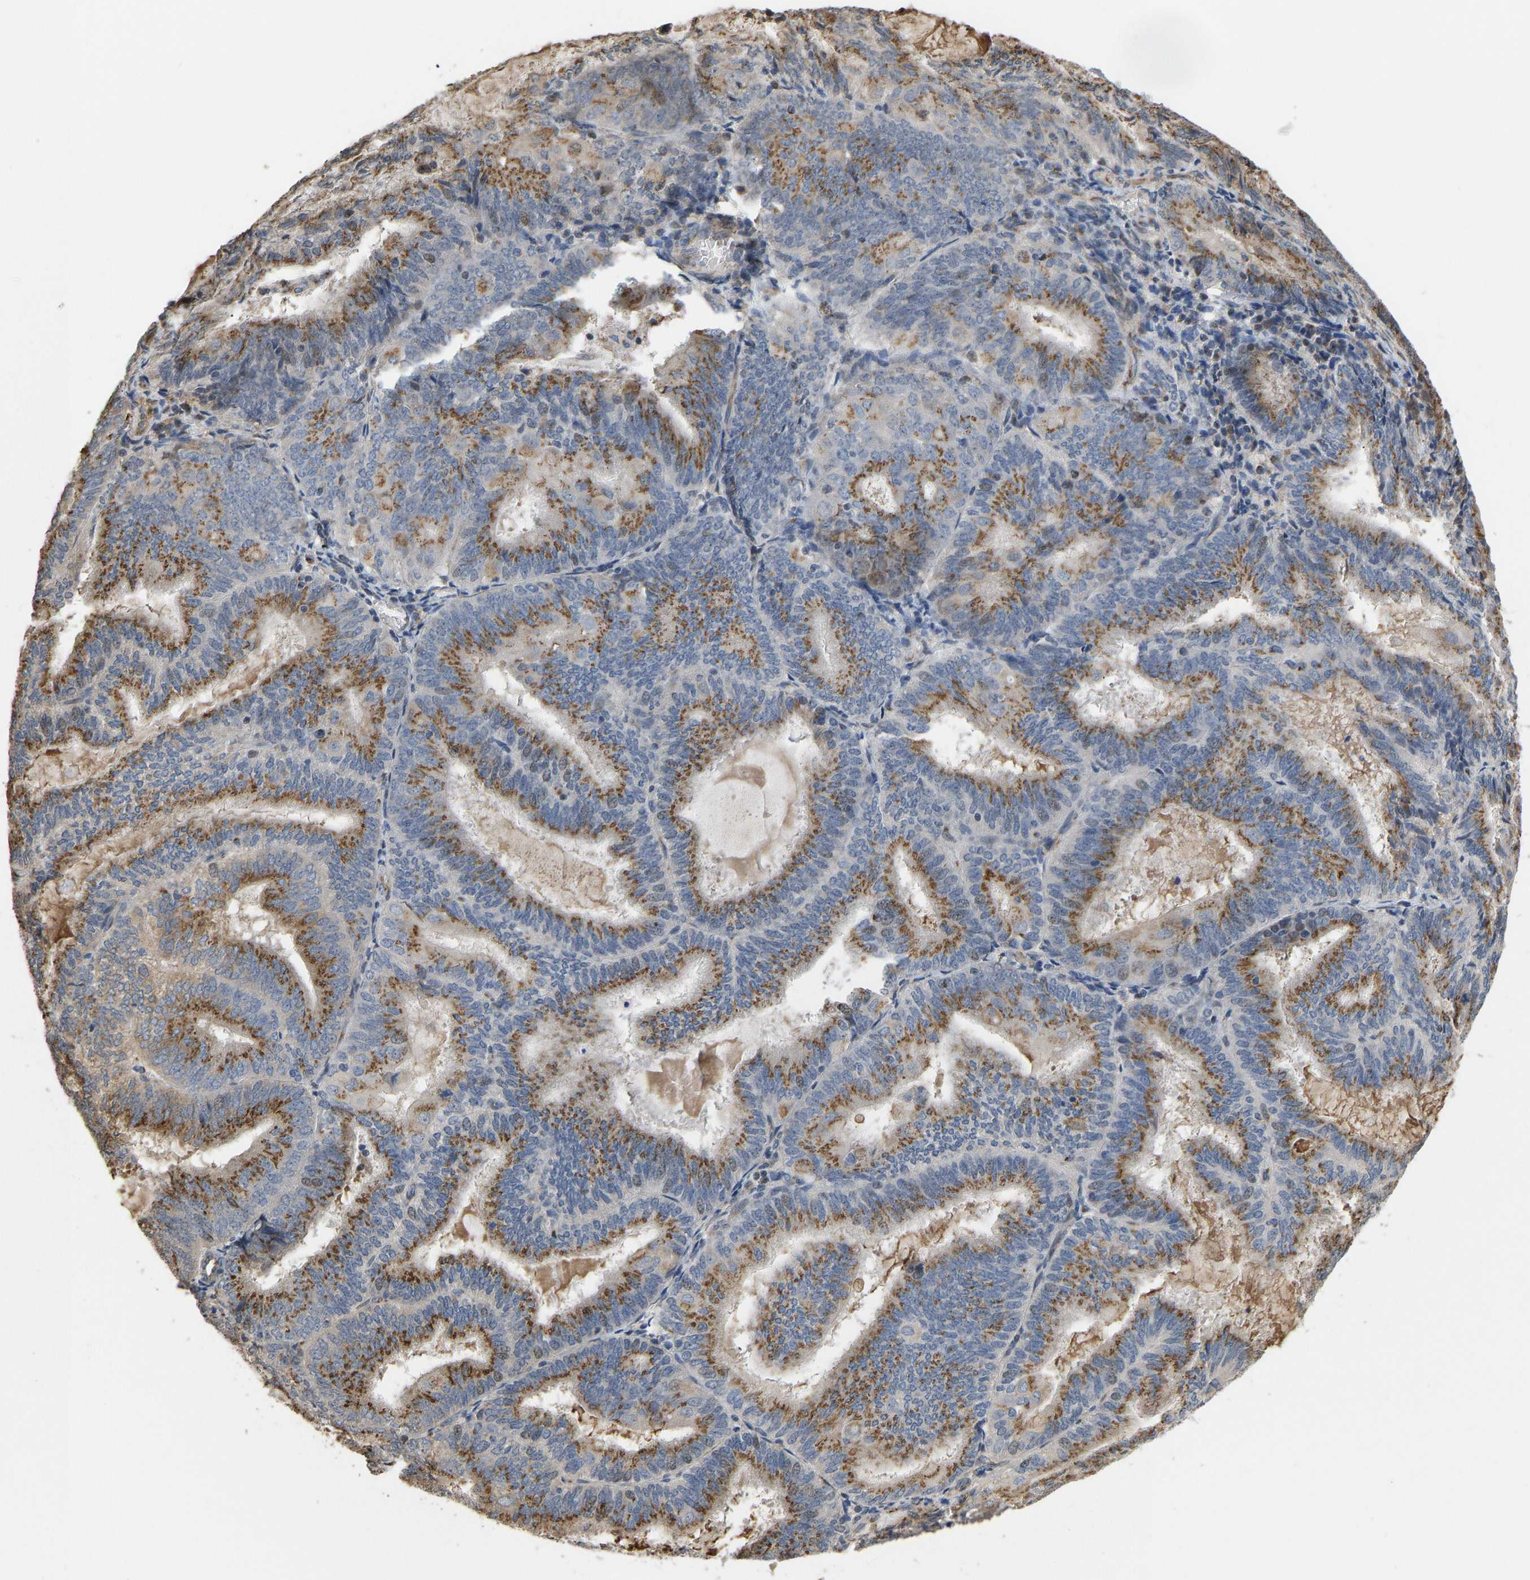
{"staining": {"intensity": "moderate", "quantity": ">75%", "location": "cytoplasmic/membranous"}, "tissue": "endometrial cancer", "cell_type": "Tumor cells", "image_type": "cancer", "snomed": [{"axis": "morphology", "description": "Adenocarcinoma, NOS"}, {"axis": "topography", "description": "Endometrium"}], "caption": "Immunohistochemical staining of endometrial cancer (adenocarcinoma) exhibits medium levels of moderate cytoplasmic/membranous protein staining in about >75% of tumor cells. The protein is stained brown, and the nuclei are stained in blue (DAB IHC with brightfield microscopy, high magnification).", "gene": "YIPF4", "patient": {"sex": "female", "age": 81}}